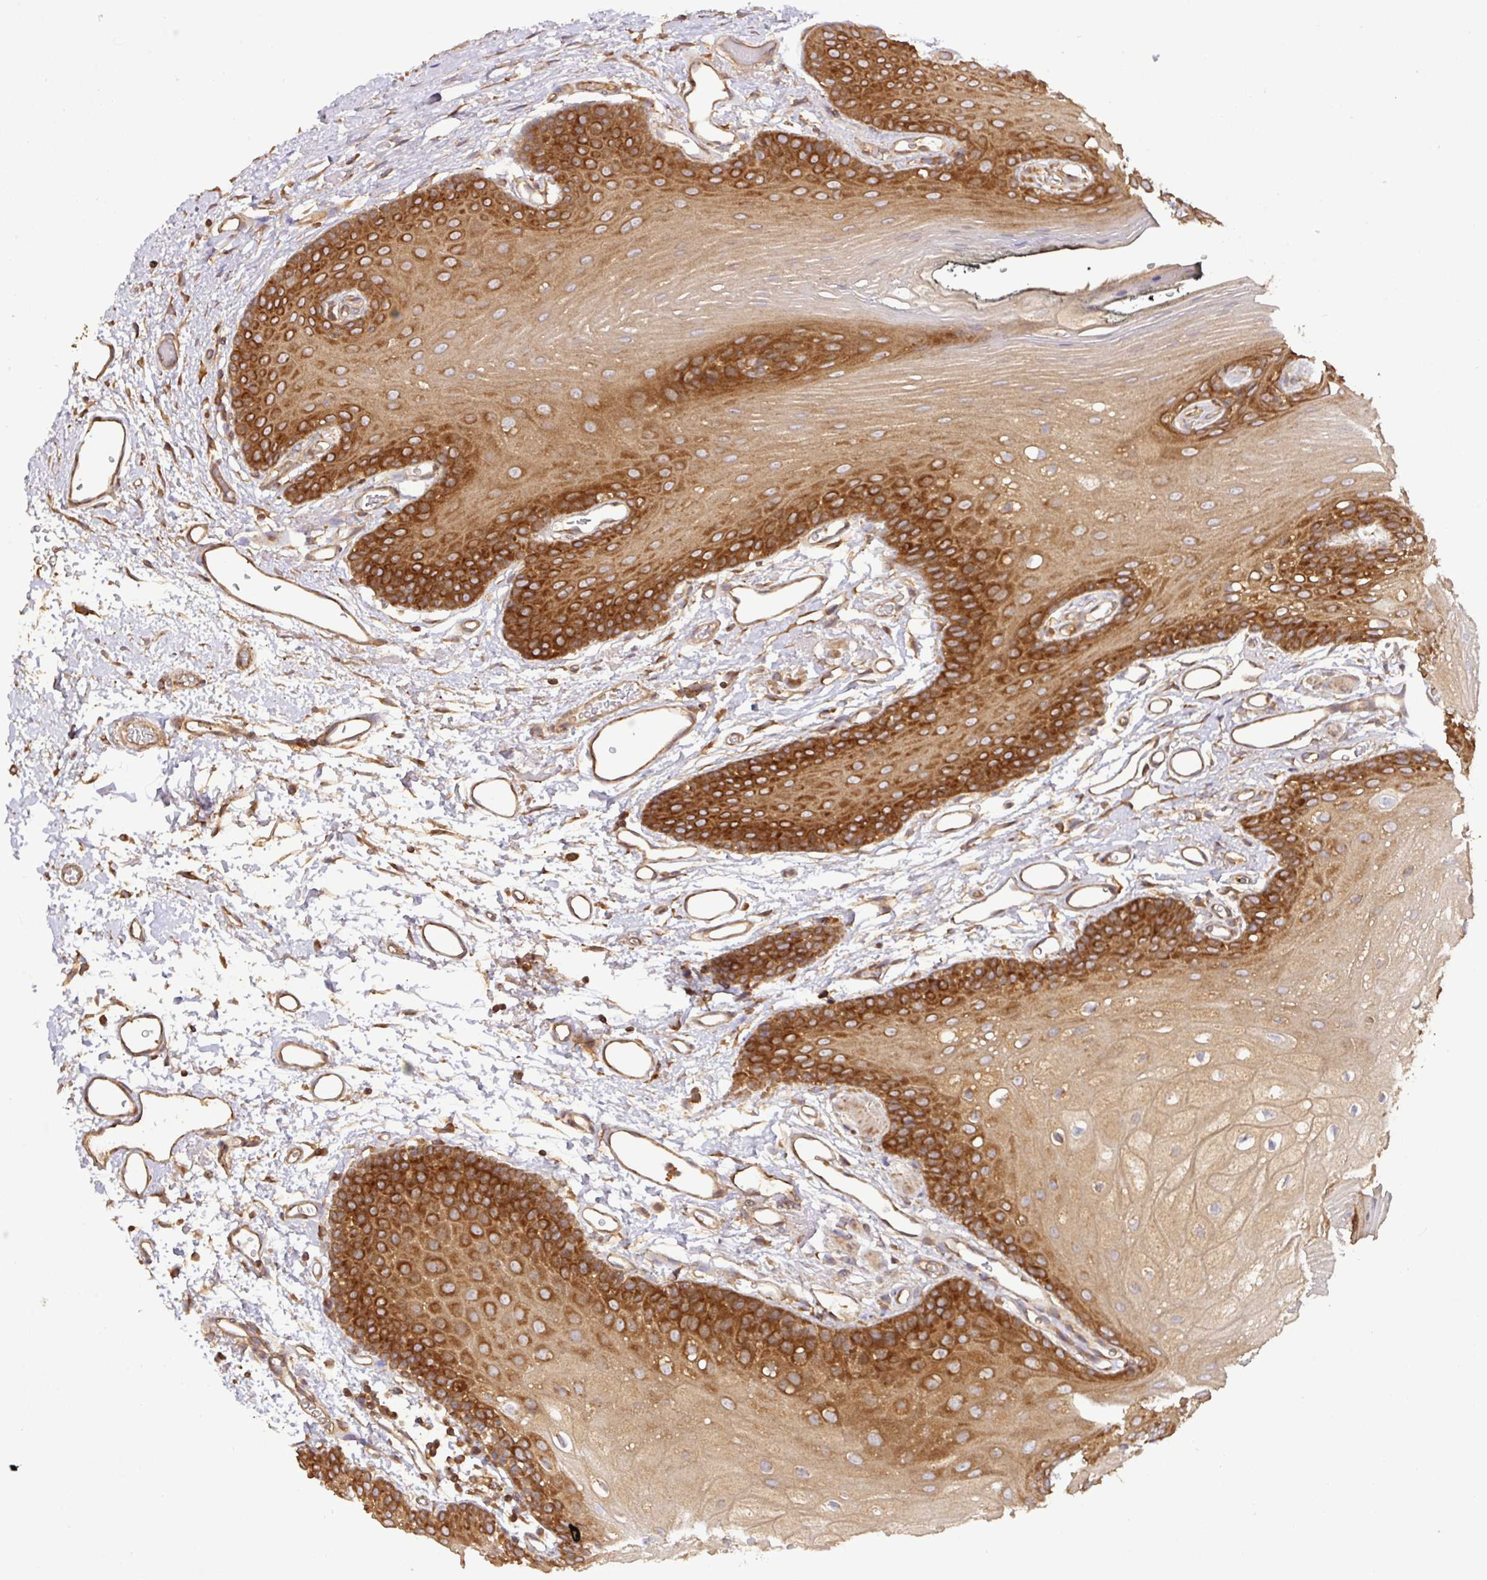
{"staining": {"intensity": "strong", "quantity": "25%-75%", "location": "cytoplasmic/membranous"}, "tissue": "oral mucosa", "cell_type": "Squamous epithelial cells", "image_type": "normal", "snomed": [{"axis": "morphology", "description": "Normal tissue, NOS"}, {"axis": "morphology", "description": "Squamous cell carcinoma, NOS"}, {"axis": "topography", "description": "Oral tissue"}, {"axis": "topography", "description": "Head-Neck"}], "caption": "Normal oral mucosa was stained to show a protein in brown. There is high levels of strong cytoplasmic/membranous positivity in about 25%-75% of squamous epithelial cells.", "gene": "GSPT1", "patient": {"sex": "female", "age": 81}}